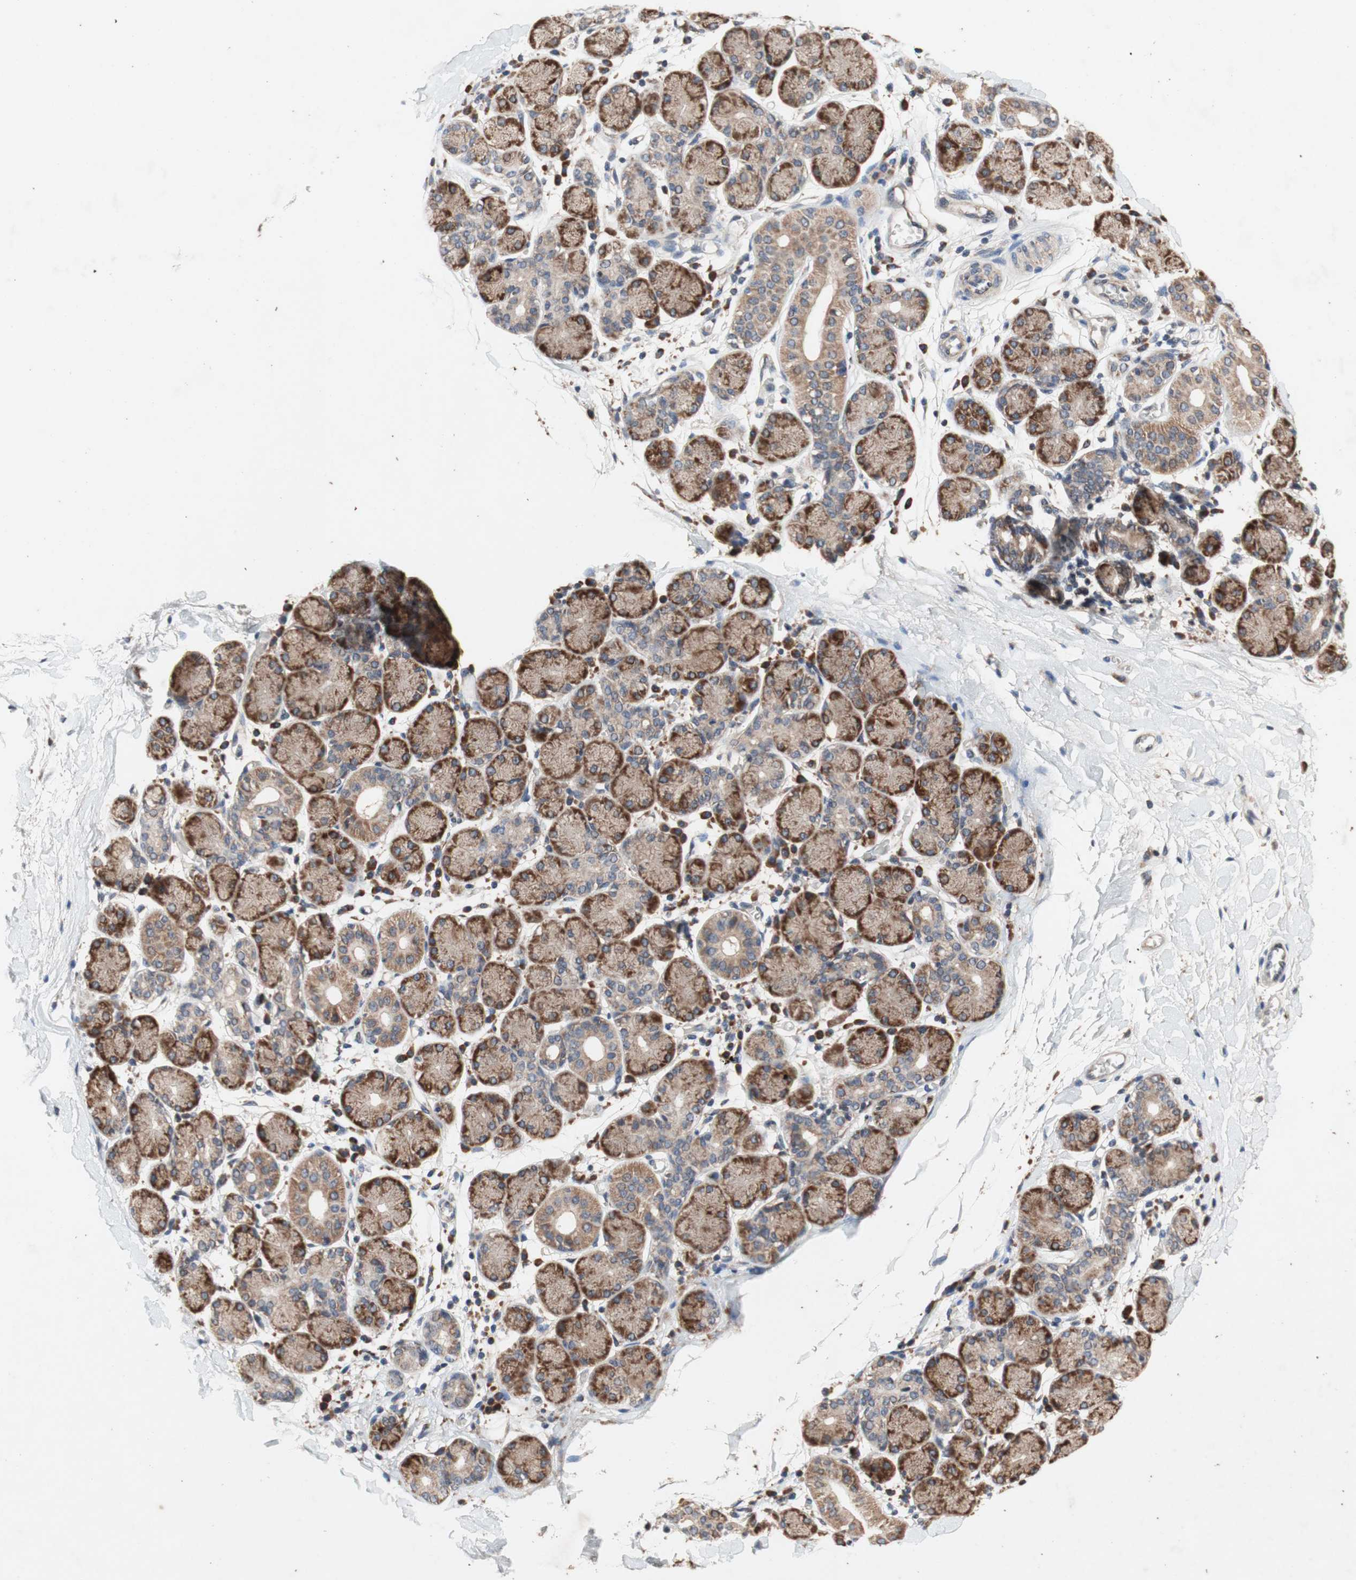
{"staining": {"intensity": "strong", "quantity": ">75%", "location": "cytoplasmic/membranous"}, "tissue": "salivary gland", "cell_type": "Glandular cells", "image_type": "normal", "snomed": [{"axis": "morphology", "description": "Normal tissue, NOS"}, {"axis": "topography", "description": "Salivary gland"}], "caption": "Immunohistochemistry image of normal salivary gland: salivary gland stained using immunohistochemistry reveals high levels of strong protein expression localized specifically in the cytoplasmic/membranous of glandular cells, appearing as a cytoplasmic/membranous brown color.", "gene": "DDOST", "patient": {"sex": "female", "age": 24}}